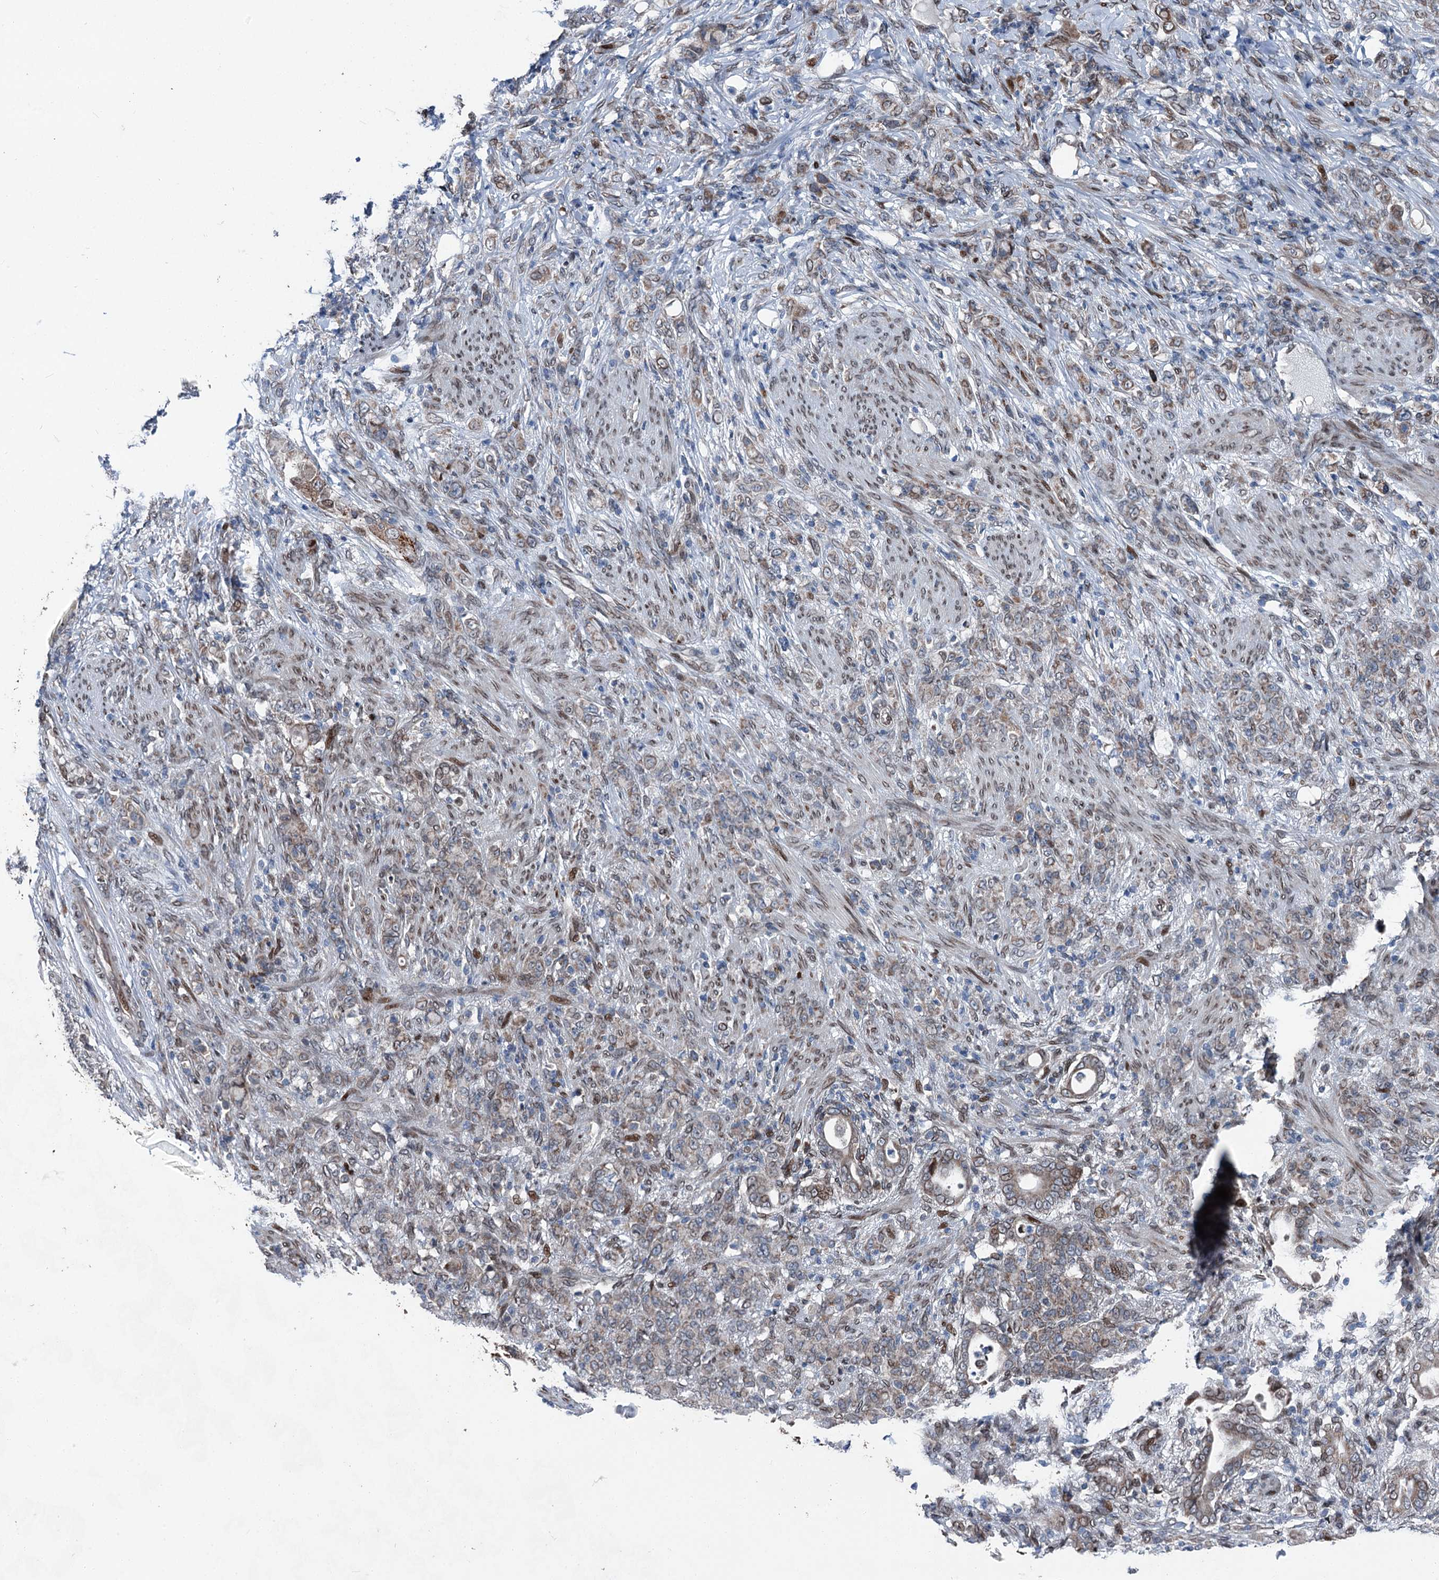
{"staining": {"intensity": "weak", "quantity": "25%-75%", "location": "cytoplasmic/membranous"}, "tissue": "stomach cancer", "cell_type": "Tumor cells", "image_type": "cancer", "snomed": [{"axis": "morphology", "description": "Adenocarcinoma, NOS"}, {"axis": "topography", "description": "Stomach"}], "caption": "The image shows a brown stain indicating the presence of a protein in the cytoplasmic/membranous of tumor cells in stomach cancer (adenocarcinoma).", "gene": "MRPL14", "patient": {"sex": "female", "age": 79}}